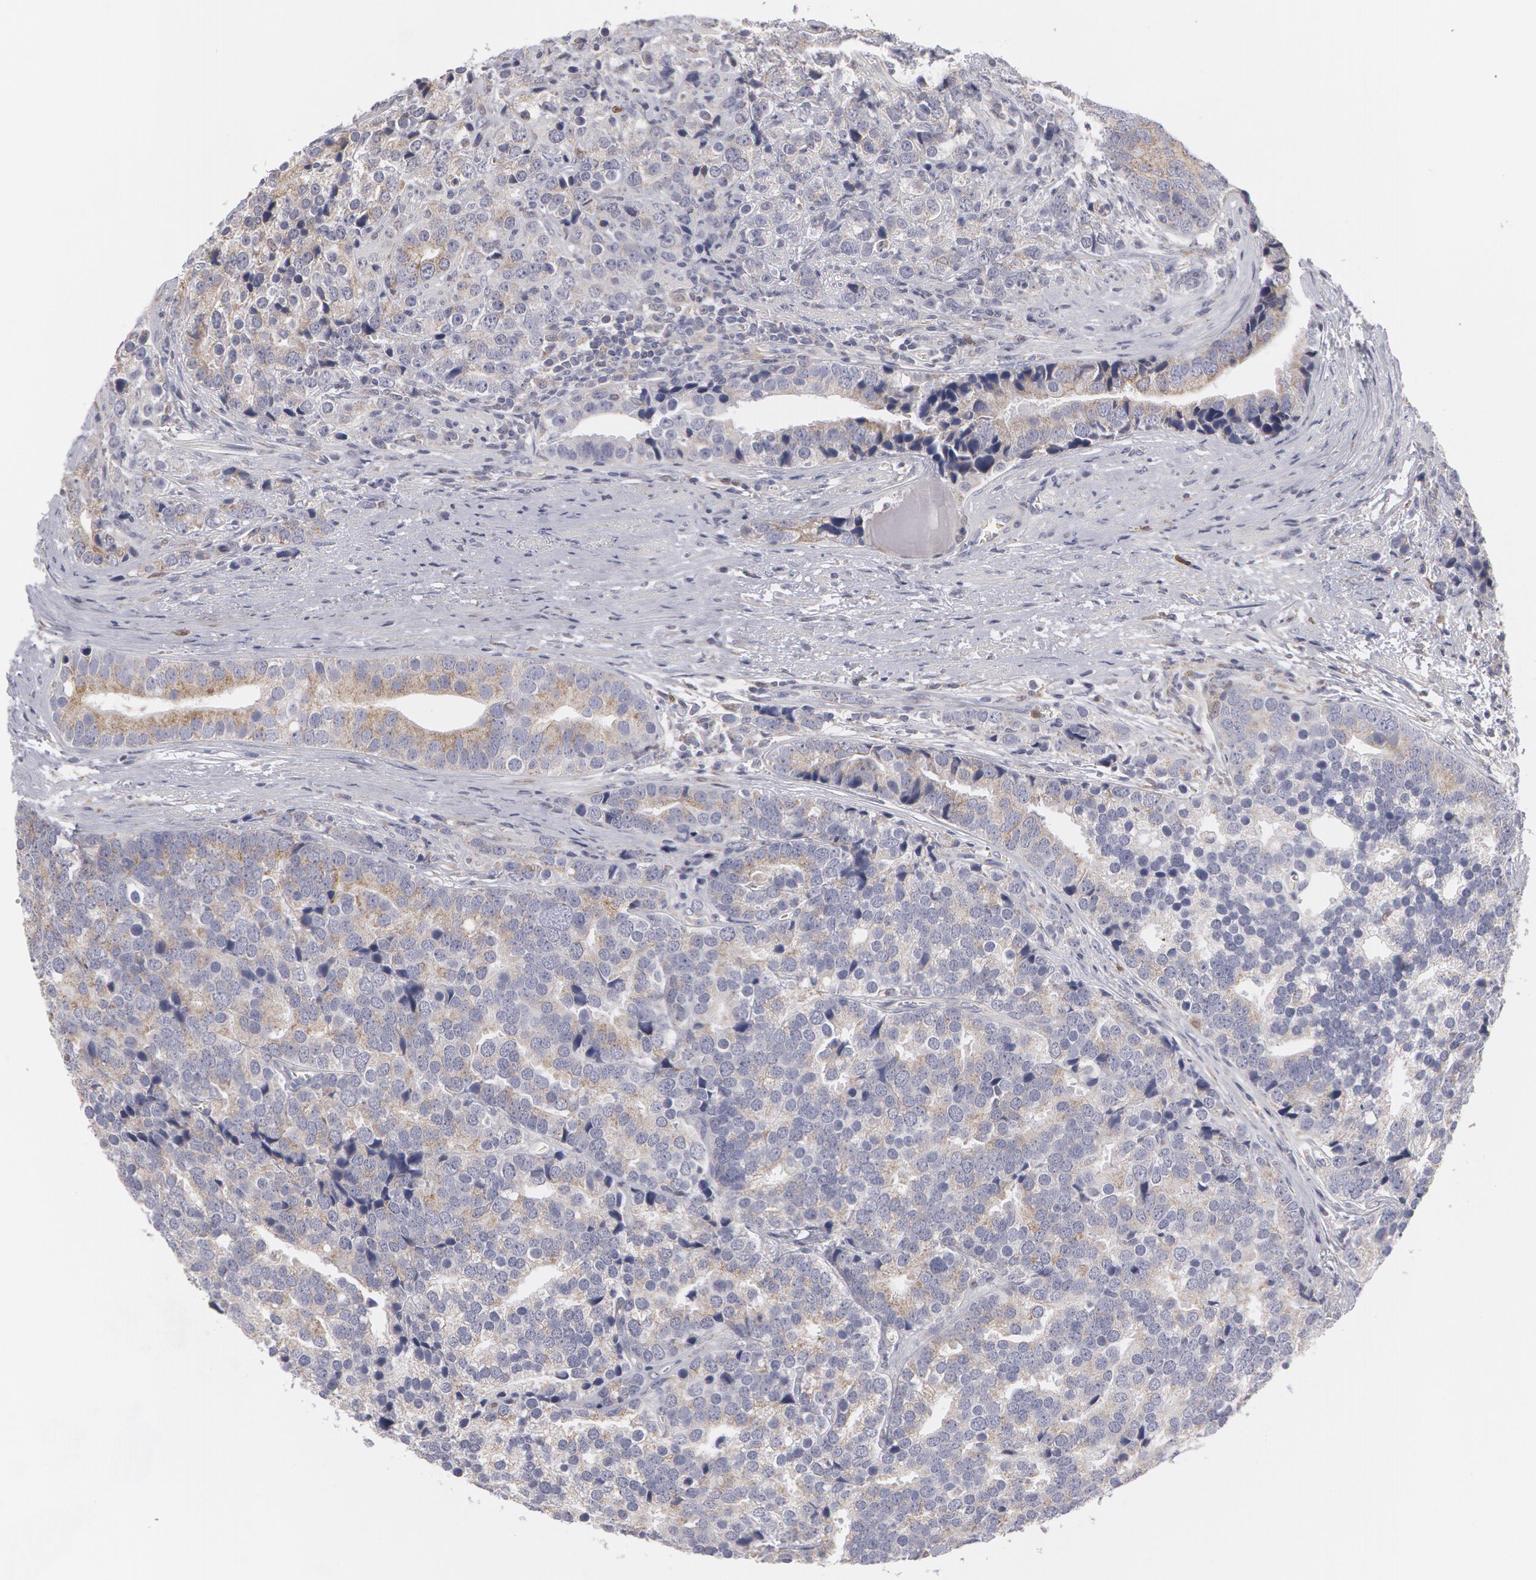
{"staining": {"intensity": "weak", "quantity": ">75%", "location": "cytoplasmic/membranous"}, "tissue": "prostate cancer", "cell_type": "Tumor cells", "image_type": "cancer", "snomed": [{"axis": "morphology", "description": "Adenocarcinoma, High grade"}, {"axis": "topography", "description": "Prostate"}], "caption": "Brown immunohistochemical staining in prostate cancer reveals weak cytoplasmic/membranous staining in approximately >75% of tumor cells.", "gene": "CAT", "patient": {"sex": "male", "age": 71}}